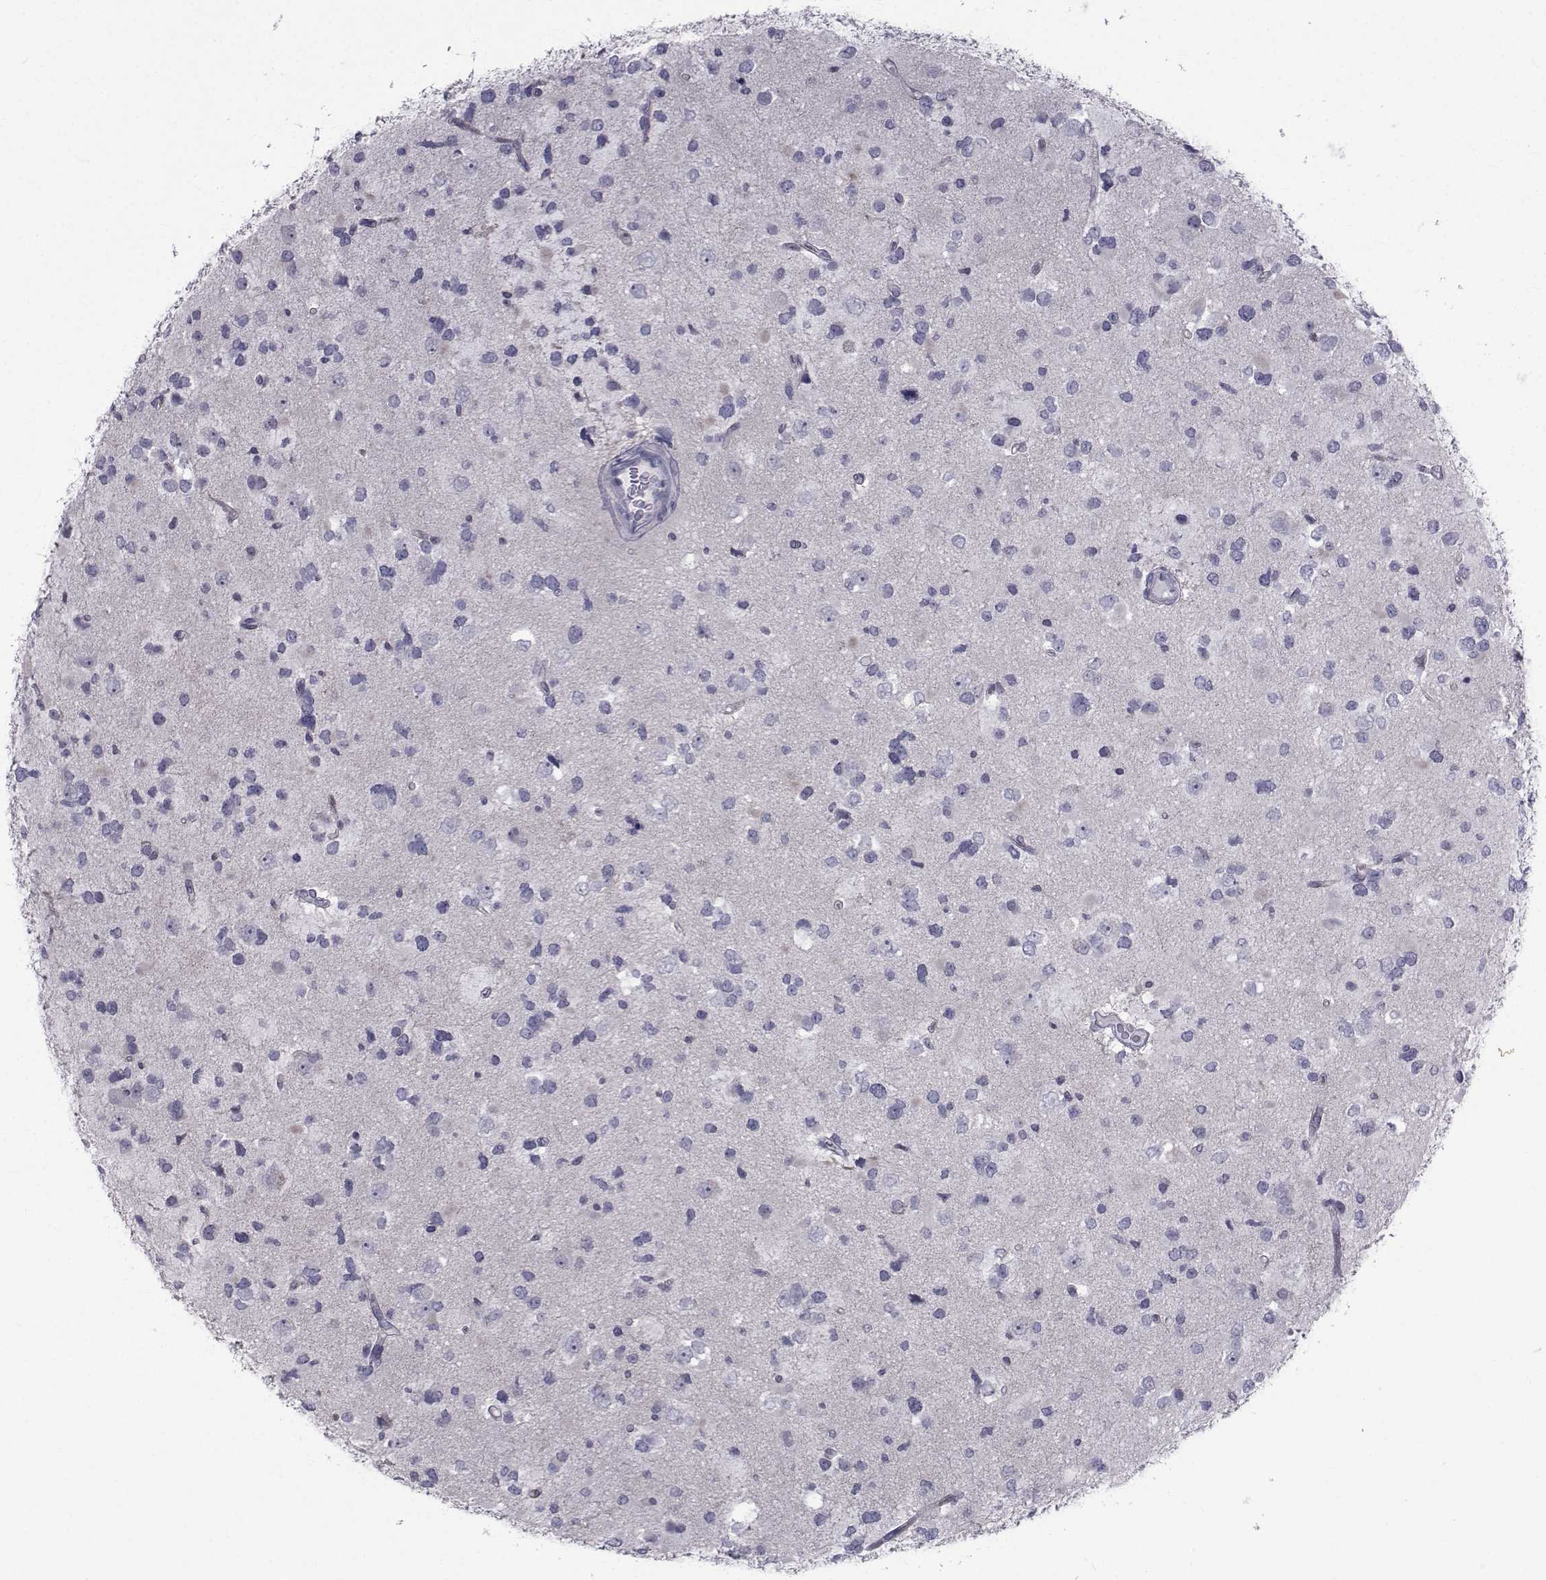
{"staining": {"intensity": "negative", "quantity": "none", "location": "none"}, "tissue": "glioma", "cell_type": "Tumor cells", "image_type": "cancer", "snomed": [{"axis": "morphology", "description": "Glioma, malignant, Low grade"}, {"axis": "topography", "description": "Brain"}], "caption": "Immunohistochemistry (IHC) image of neoplastic tissue: human malignant low-grade glioma stained with DAB demonstrates no significant protein positivity in tumor cells.", "gene": "SLC30A10", "patient": {"sex": "female", "age": 32}}